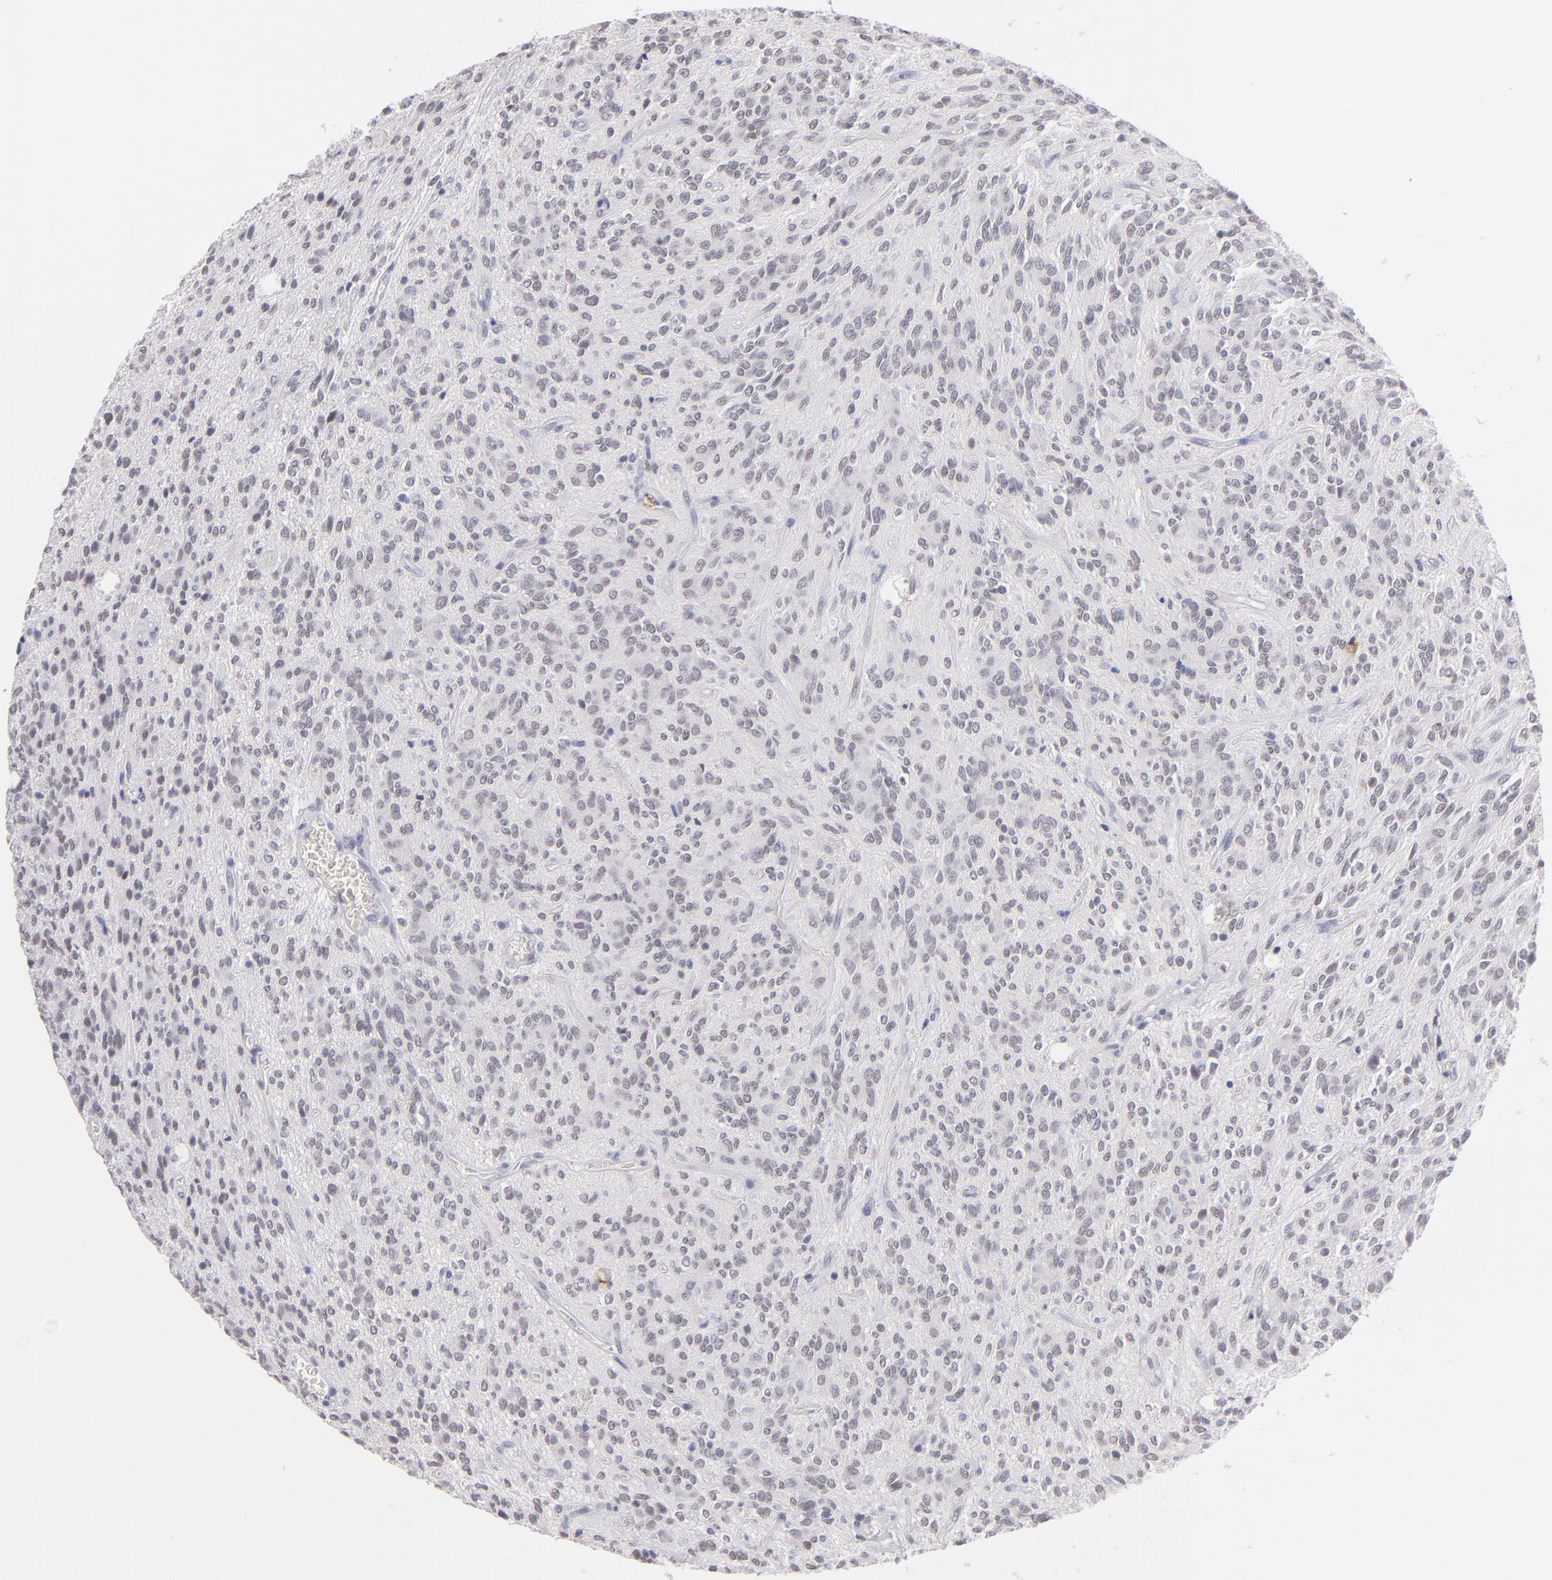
{"staining": {"intensity": "weak", "quantity": "25%-75%", "location": "nuclear"}, "tissue": "glioma", "cell_type": "Tumor cells", "image_type": "cancer", "snomed": [{"axis": "morphology", "description": "Glioma, malignant, Low grade"}, {"axis": "topography", "description": "Brain"}], "caption": "Protein staining displays weak nuclear expression in about 25%-75% of tumor cells in glioma.", "gene": "TEX11", "patient": {"sex": "female", "age": 15}}